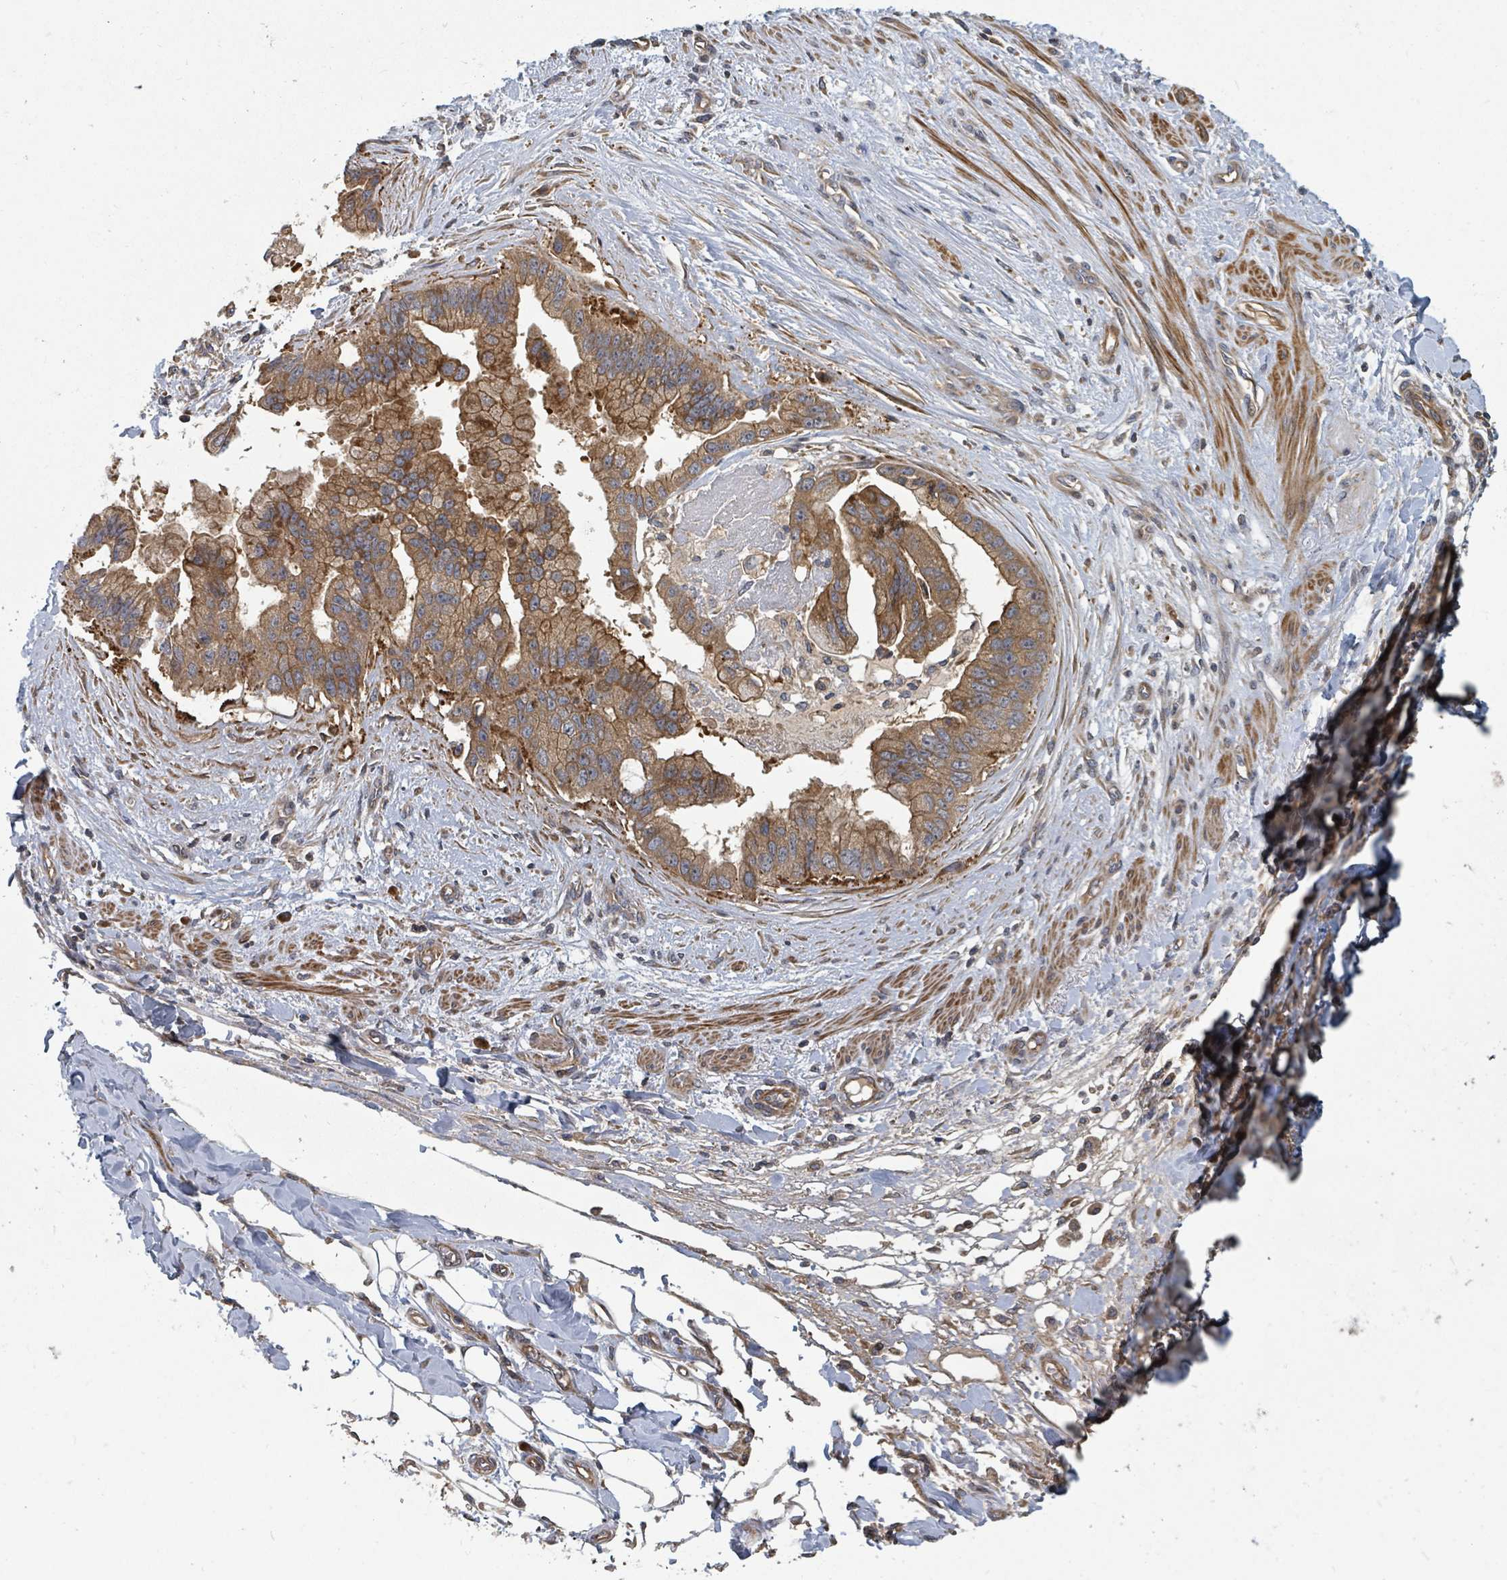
{"staining": {"intensity": "moderate", "quantity": ">75%", "location": "cytoplasmic/membranous"}, "tissue": "stomach cancer", "cell_type": "Tumor cells", "image_type": "cancer", "snomed": [{"axis": "morphology", "description": "Adenocarcinoma, NOS"}, {"axis": "topography", "description": "Stomach"}], "caption": "Protein expression analysis of human adenocarcinoma (stomach) reveals moderate cytoplasmic/membranous expression in about >75% of tumor cells.", "gene": "DPM1", "patient": {"sex": "male", "age": 62}}